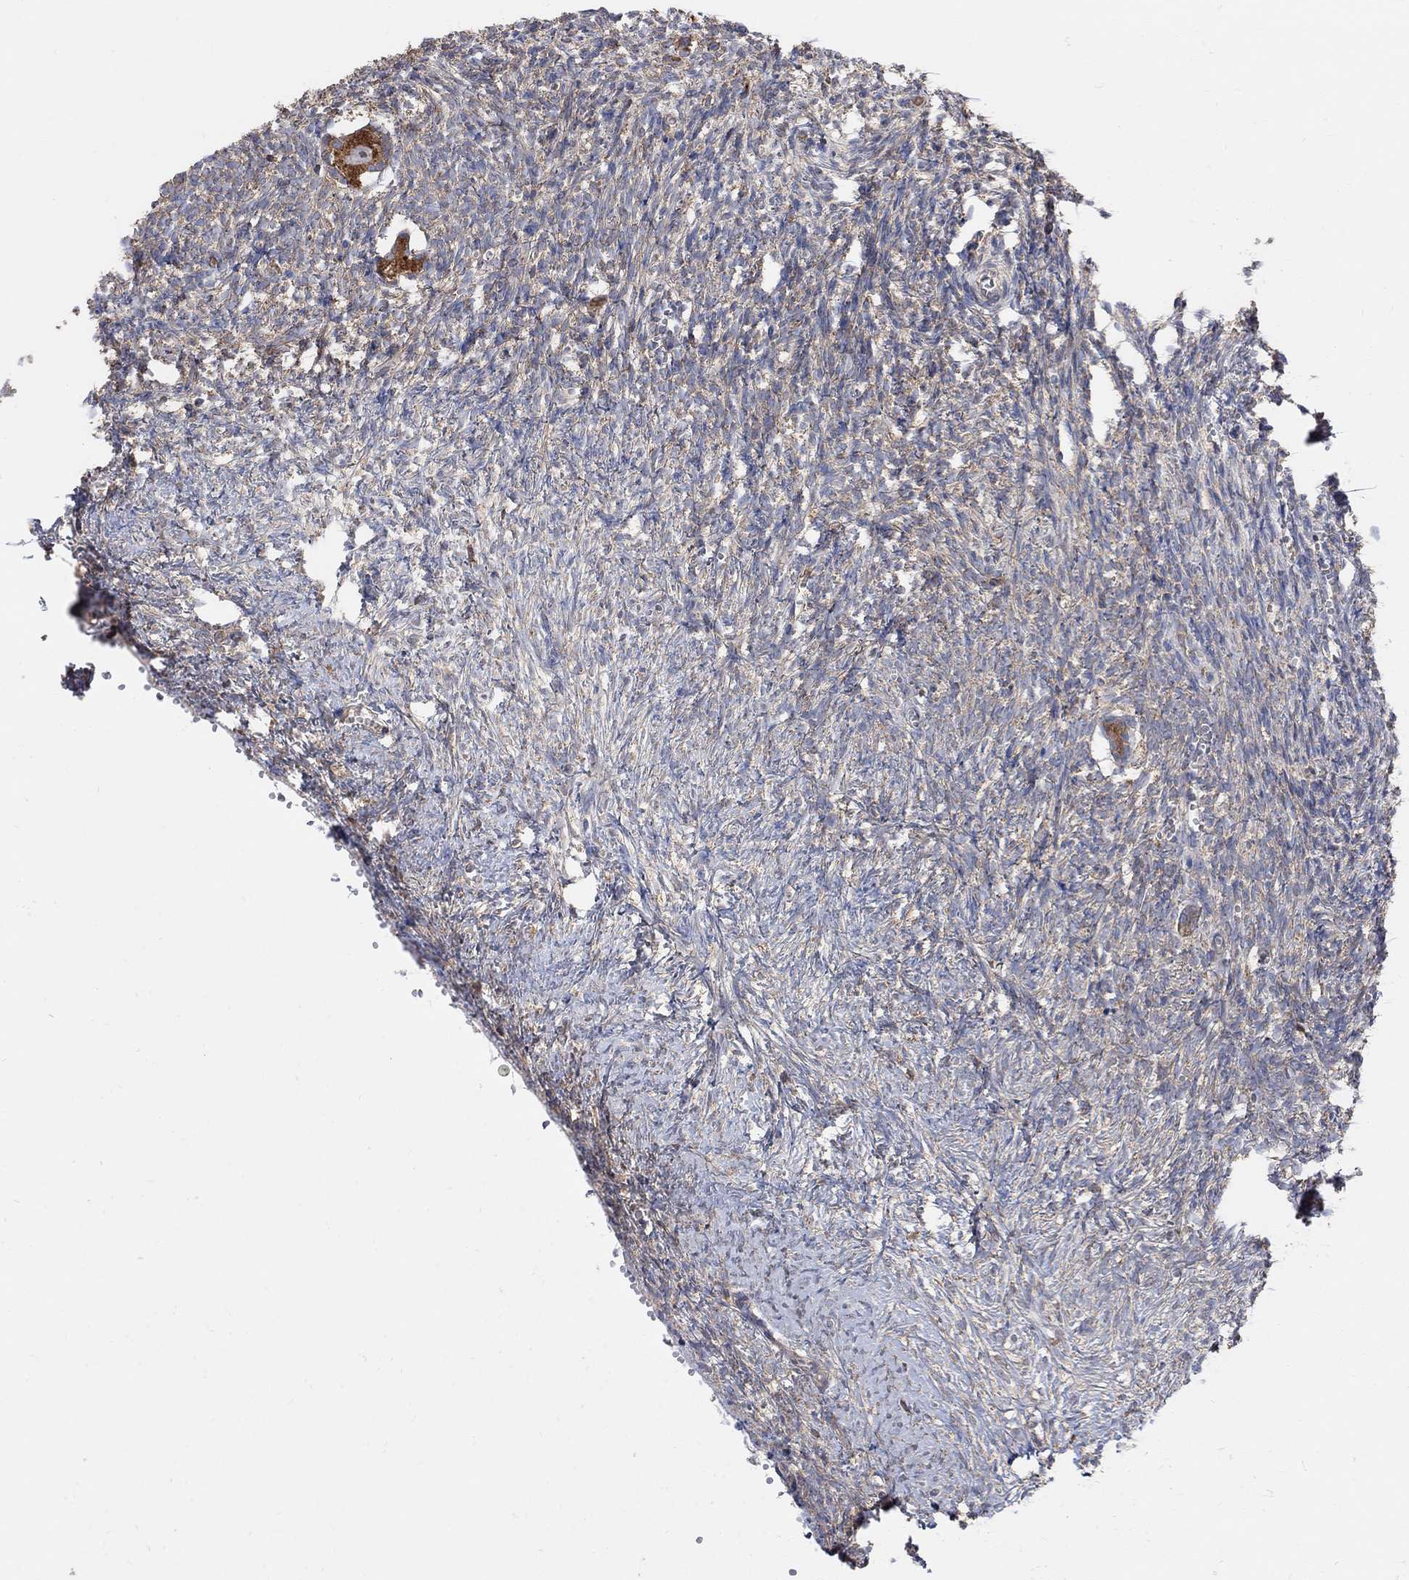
{"staining": {"intensity": "strong", "quantity": ">75%", "location": "cytoplasmic/membranous"}, "tissue": "ovary", "cell_type": "Follicle cells", "image_type": "normal", "snomed": [{"axis": "morphology", "description": "Normal tissue, NOS"}, {"axis": "topography", "description": "Ovary"}], "caption": "Immunohistochemistry (IHC) of normal ovary shows high levels of strong cytoplasmic/membranous positivity in approximately >75% of follicle cells. (brown staining indicates protein expression, while blue staining denotes nuclei).", "gene": "BLOC1S3", "patient": {"sex": "female", "age": 43}}